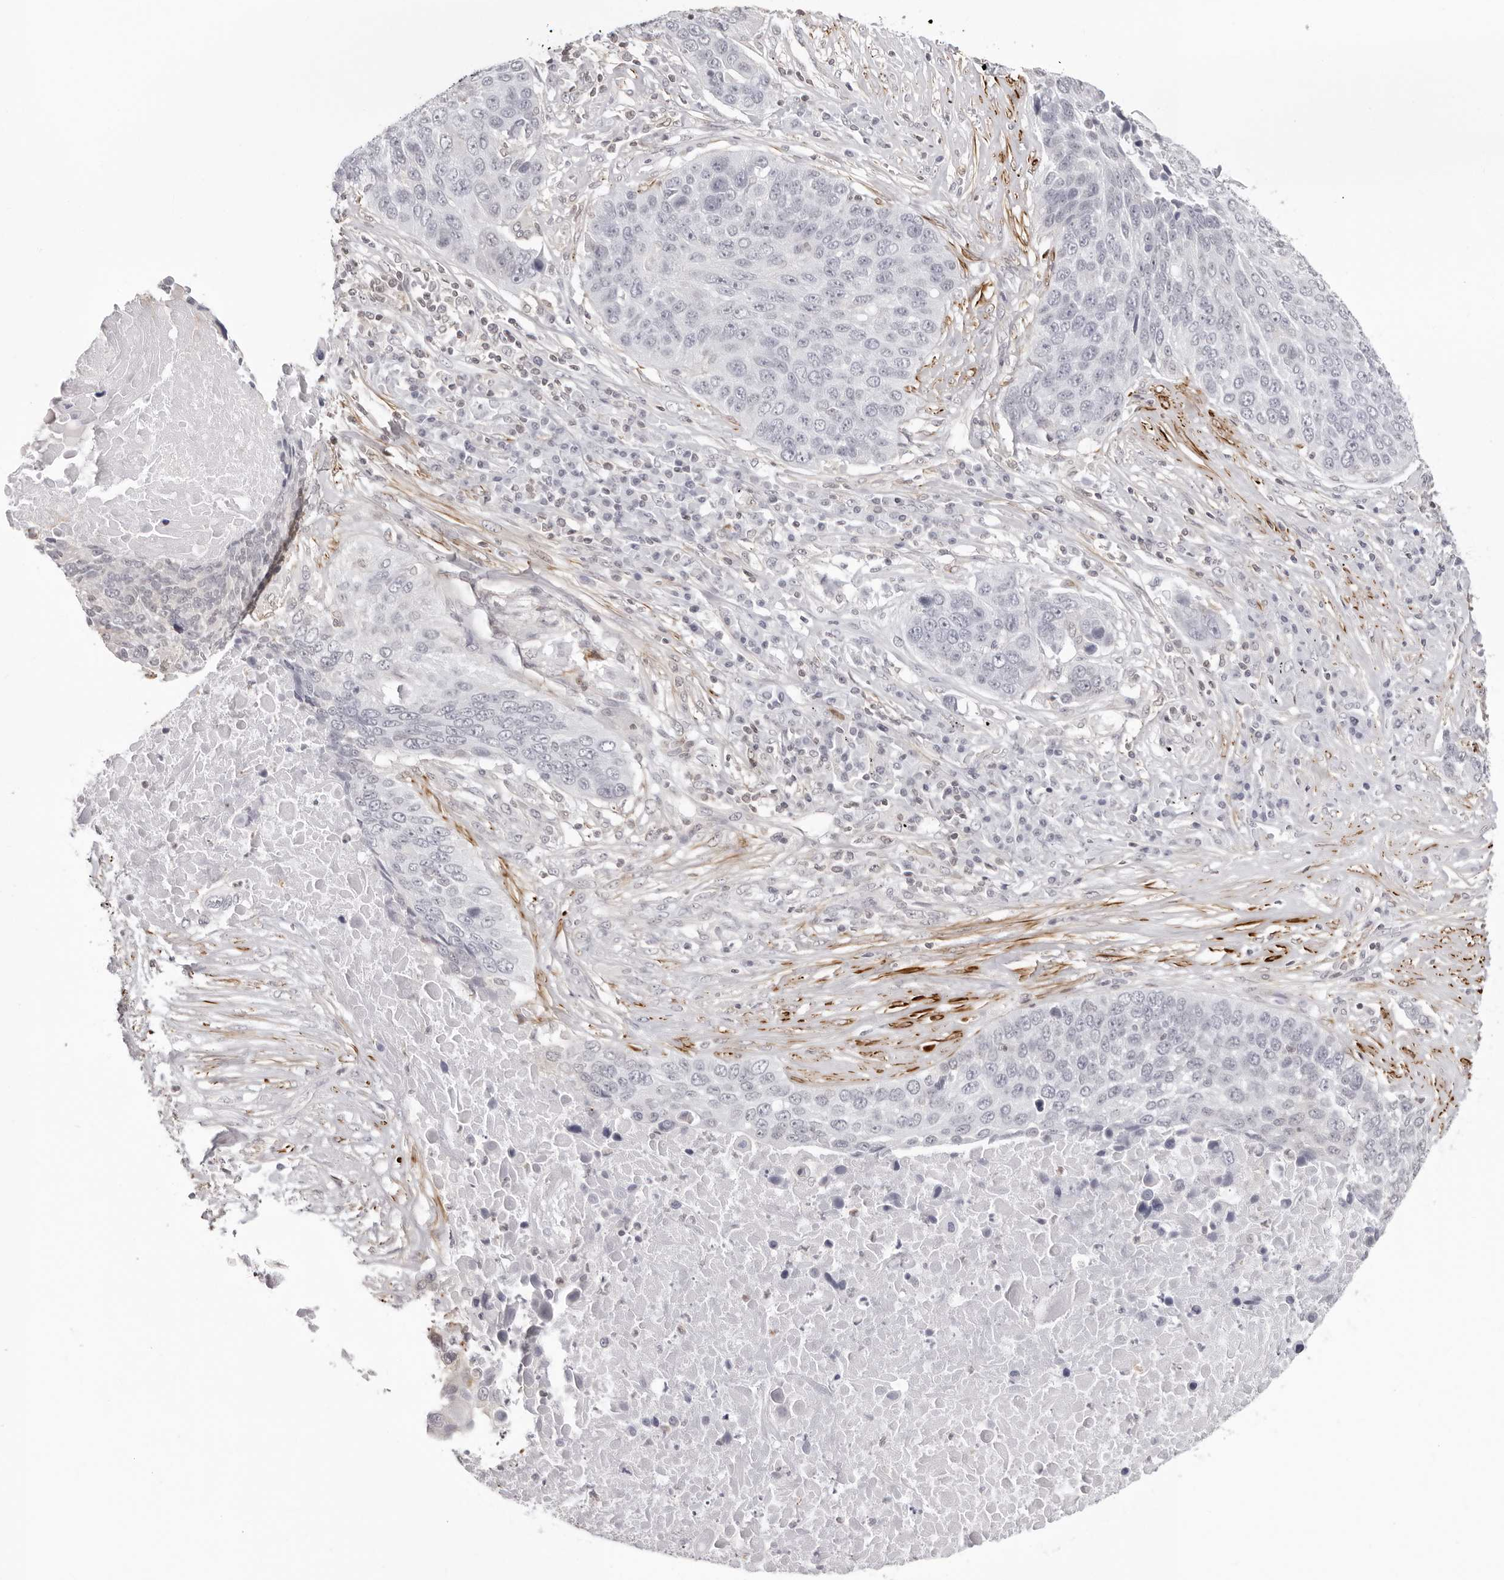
{"staining": {"intensity": "negative", "quantity": "none", "location": "none"}, "tissue": "lung cancer", "cell_type": "Tumor cells", "image_type": "cancer", "snomed": [{"axis": "morphology", "description": "Squamous cell carcinoma, NOS"}, {"axis": "topography", "description": "Lung"}], "caption": "The histopathology image demonstrates no significant positivity in tumor cells of squamous cell carcinoma (lung).", "gene": "UNK", "patient": {"sex": "male", "age": 66}}